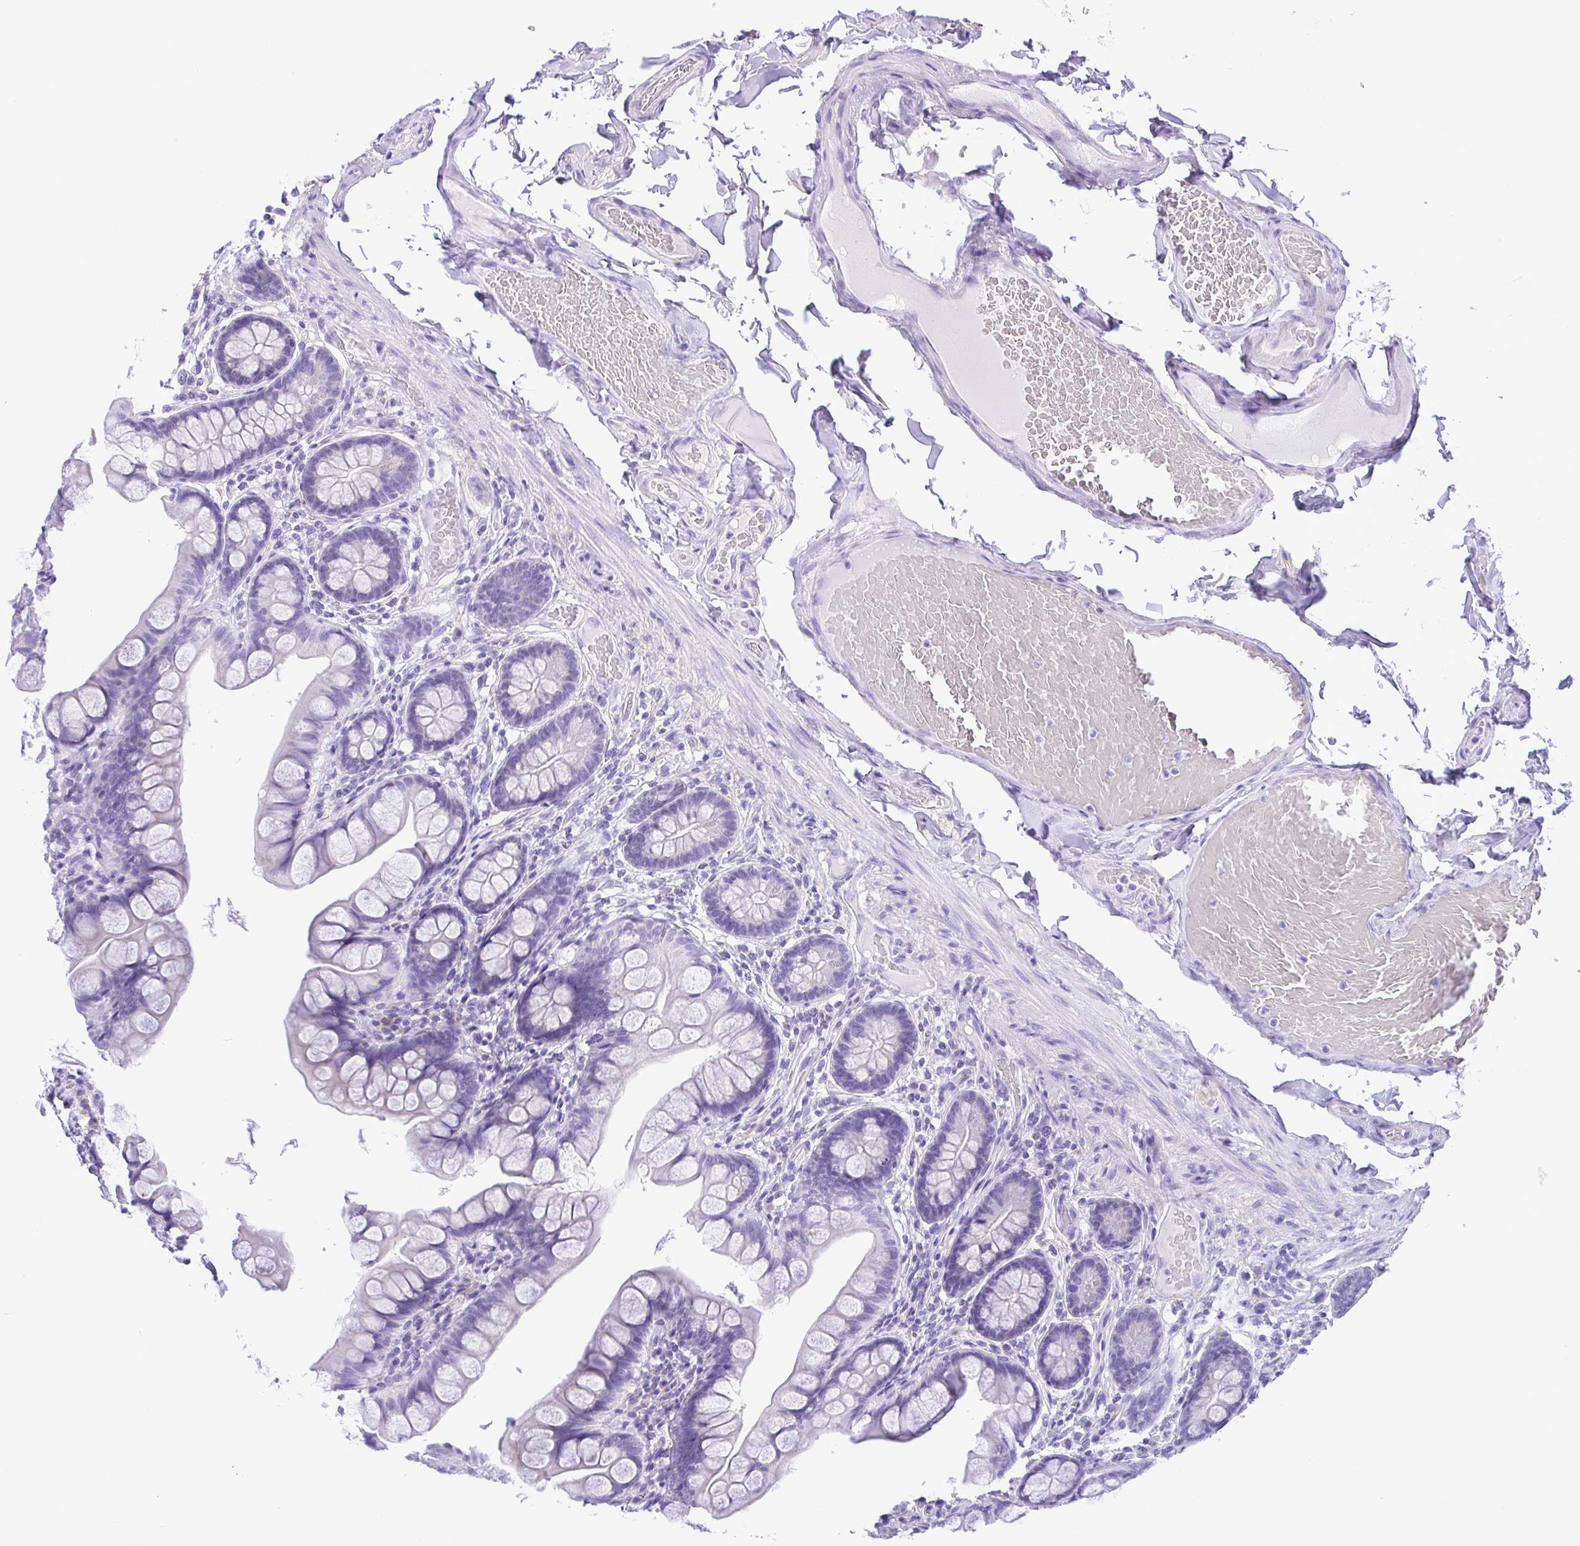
{"staining": {"intensity": "negative", "quantity": "none", "location": "none"}, "tissue": "small intestine", "cell_type": "Glandular cells", "image_type": "normal", "snomed": [{"axis": "morphology", "description": "Normal tissue, NOS"}, {"axis": "topography", "description": "Small intestine"}], "caption": "Immunohistochemistry (IHC) photomicrograph of normal small intestine: human small intestine stained with DAB exhibits no significant protein expression in glandular cells. Brightfield microscopy of immunohistochemistry (IHC) stained with DAB (brown) and hematoxylin (blue), captured at high magnification.", "gene": "PAK3", "patient": {"sex": "male", "age": 70}}